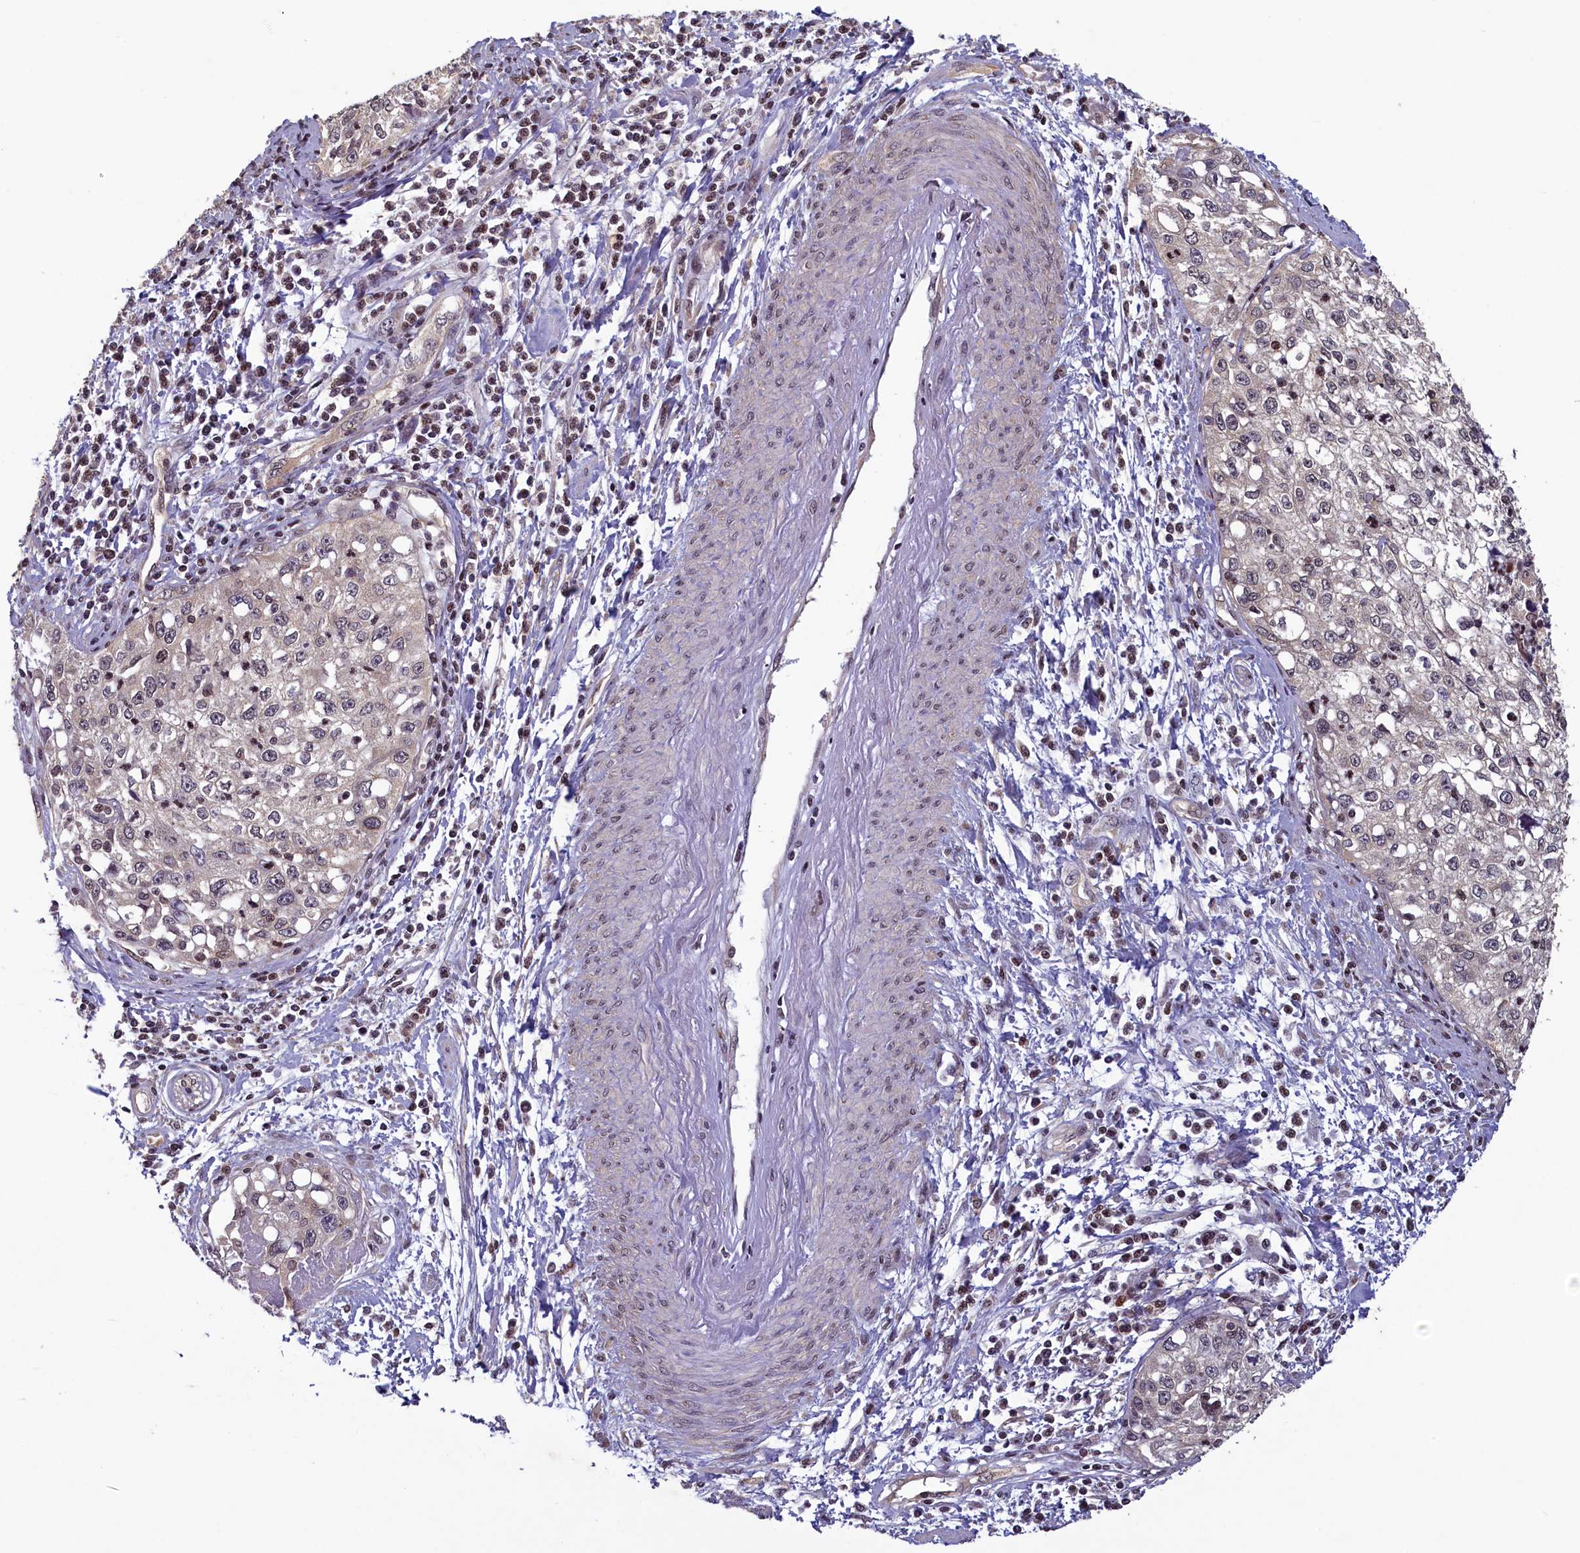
{"staining": {"intensity": "weak", "quantity": "<25%", "location": "nuclear"}, "tissue": "cervical cancer", "cell_type": "Tumor cells", "image_type": "cancer", "snomed": [{"axis": "morphology", "description": "Squamous cell carcinoma, NOS"}, {"axis": "topography", "description": "Cervix"}], "caption": "High magnification brightfield microscopy of cervical cancer (squamous cell carcinoma) stained with DAB (brown) and counterstained with hematoxylin (blue): tumor cells show no significant positivity.", "gene": "NUBP1", "patient": {"sex": "female", "age": 57}}